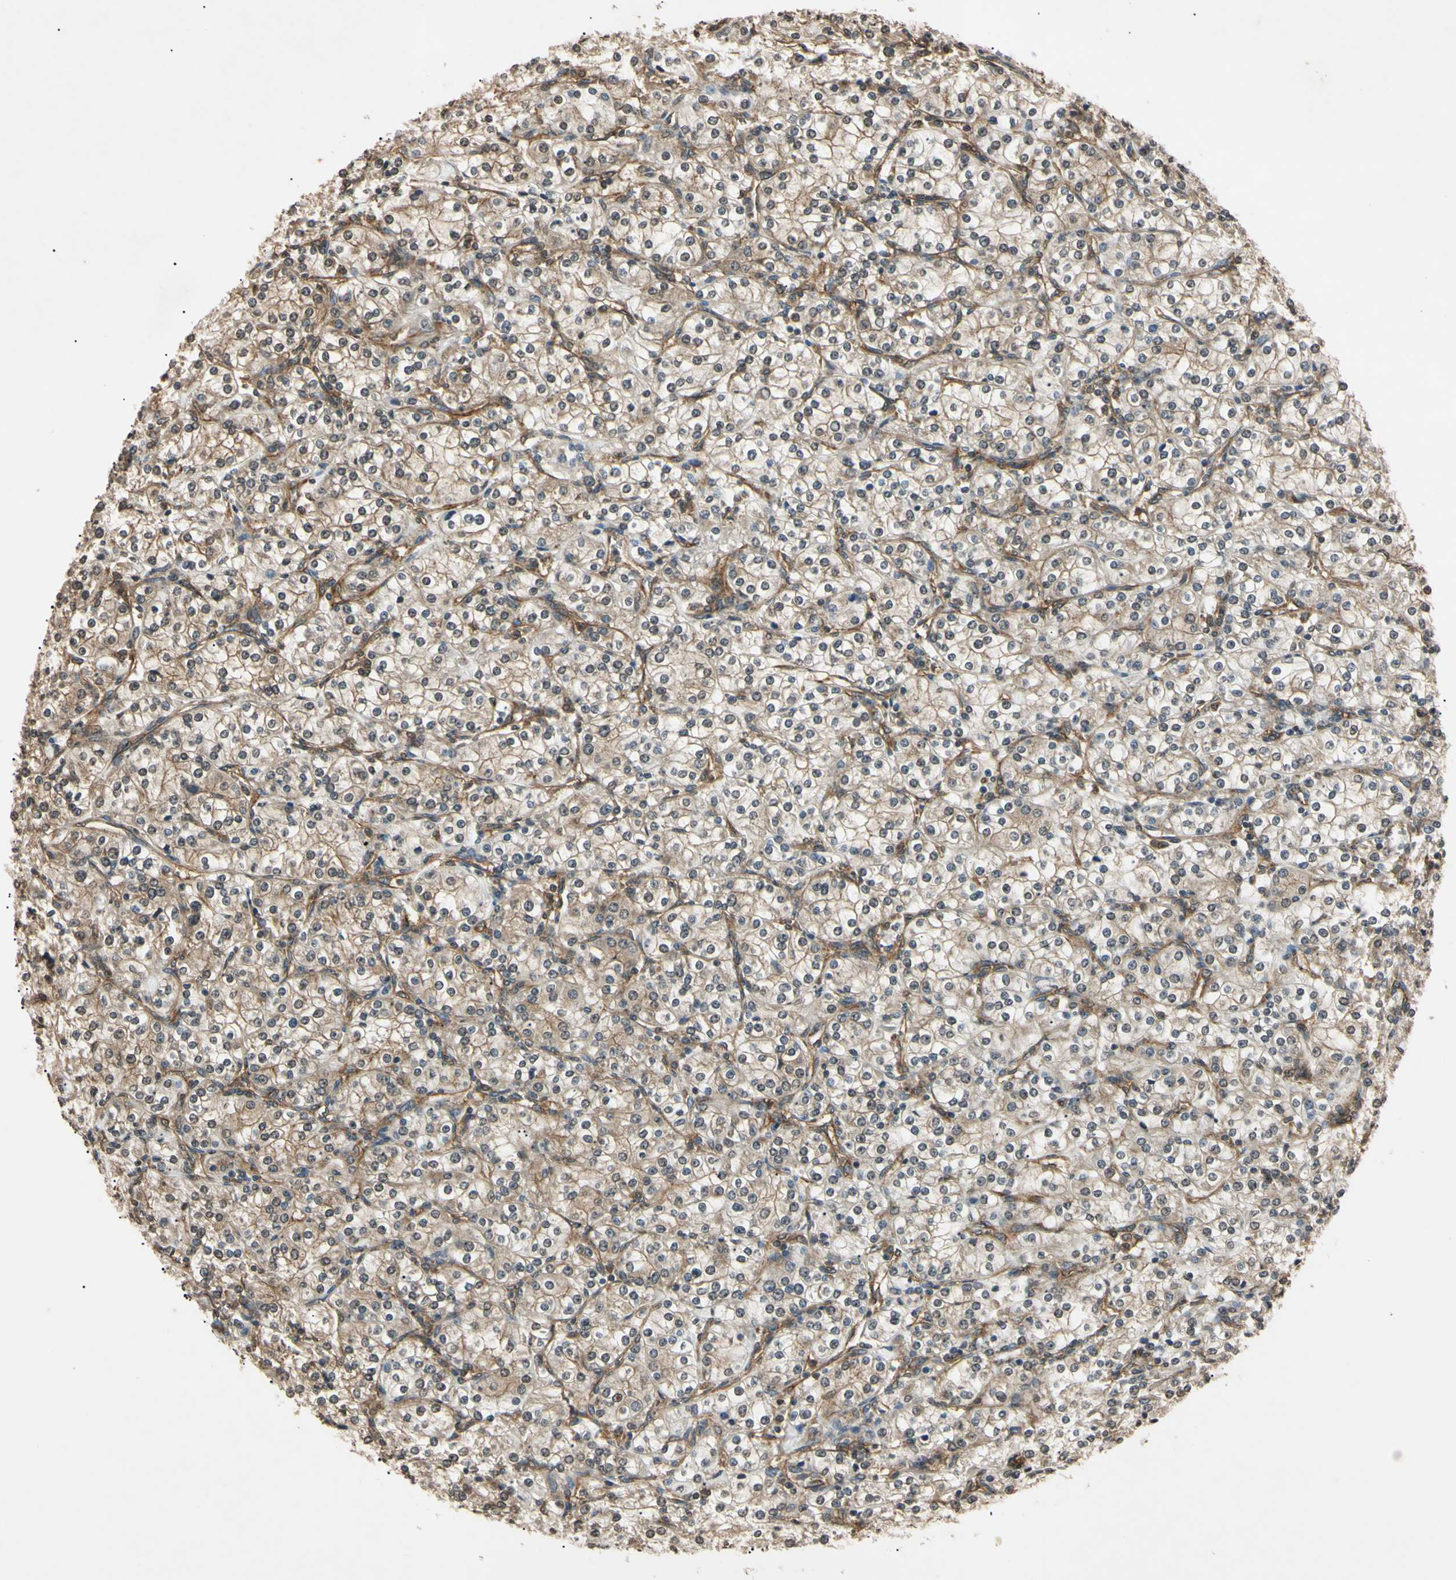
{"staining": {"intensity": "moderate", "quantity": "25%-75%", "location": "cytoplasmic/membranous"}, "tissue": "renal cancer", "cell_type": "Tumor cells", "image_type": "cancer", "snomed": [{"axis": "morphology", "description": "Adenocarcinoma, NOS"}, {"axis": "topography", "description": "Kidney"}], "caption": "A photomicrograph showing moderate cytoplasmic/membranous expression in approximately 25%-75% of tumor cells in renal cancer, as visualized by brown immunohistochemical staining.", "gene": "EPN1", "patient": {"sex": "male", "age": 77}}